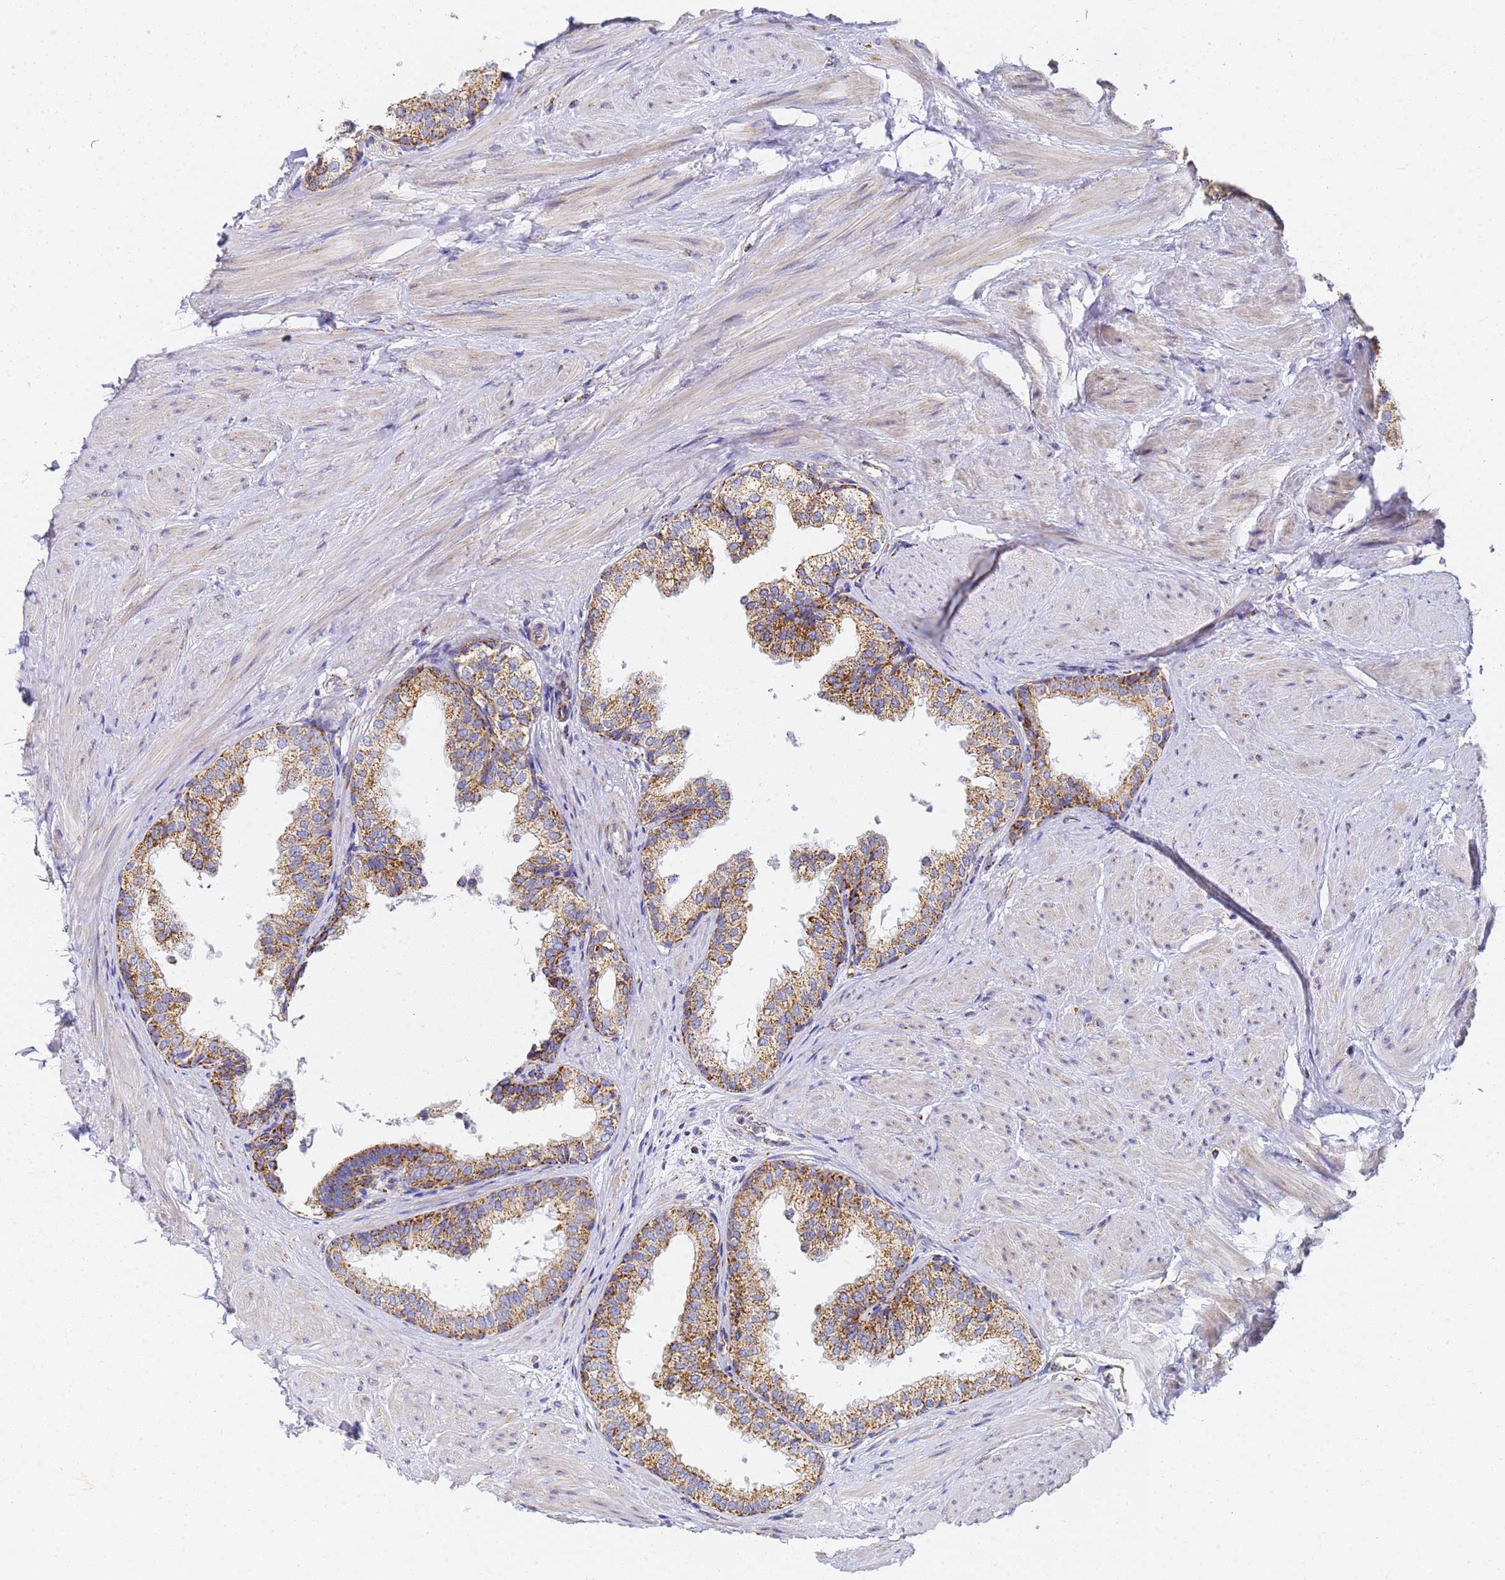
{"staining": {"intensity": "moderate", "quantity": ">75%", "location": "cytoplasmic/membranous"}, "tissue": "prostate", "cell_type": "Glandular cells", "image_type": "normal", "snomed": [{"axis": "morphology", "description": "Normal tissue, NOS"}, {"axis": "topography", "description": "Prostate"}], "caption": "IHC staining of normal prostate, which displays medium levels of moderate cytoplasmic/membranous expression in about >75% of glandular cells indicating moderate cytoplasmic/membranous protein positivity. The staining was performed using DAB (brown) for protein detection and nuclei were counterstained in hematoxylin (blue).", "gene": "CNIH4", "patient": {"sex": "male", "age": 48}}